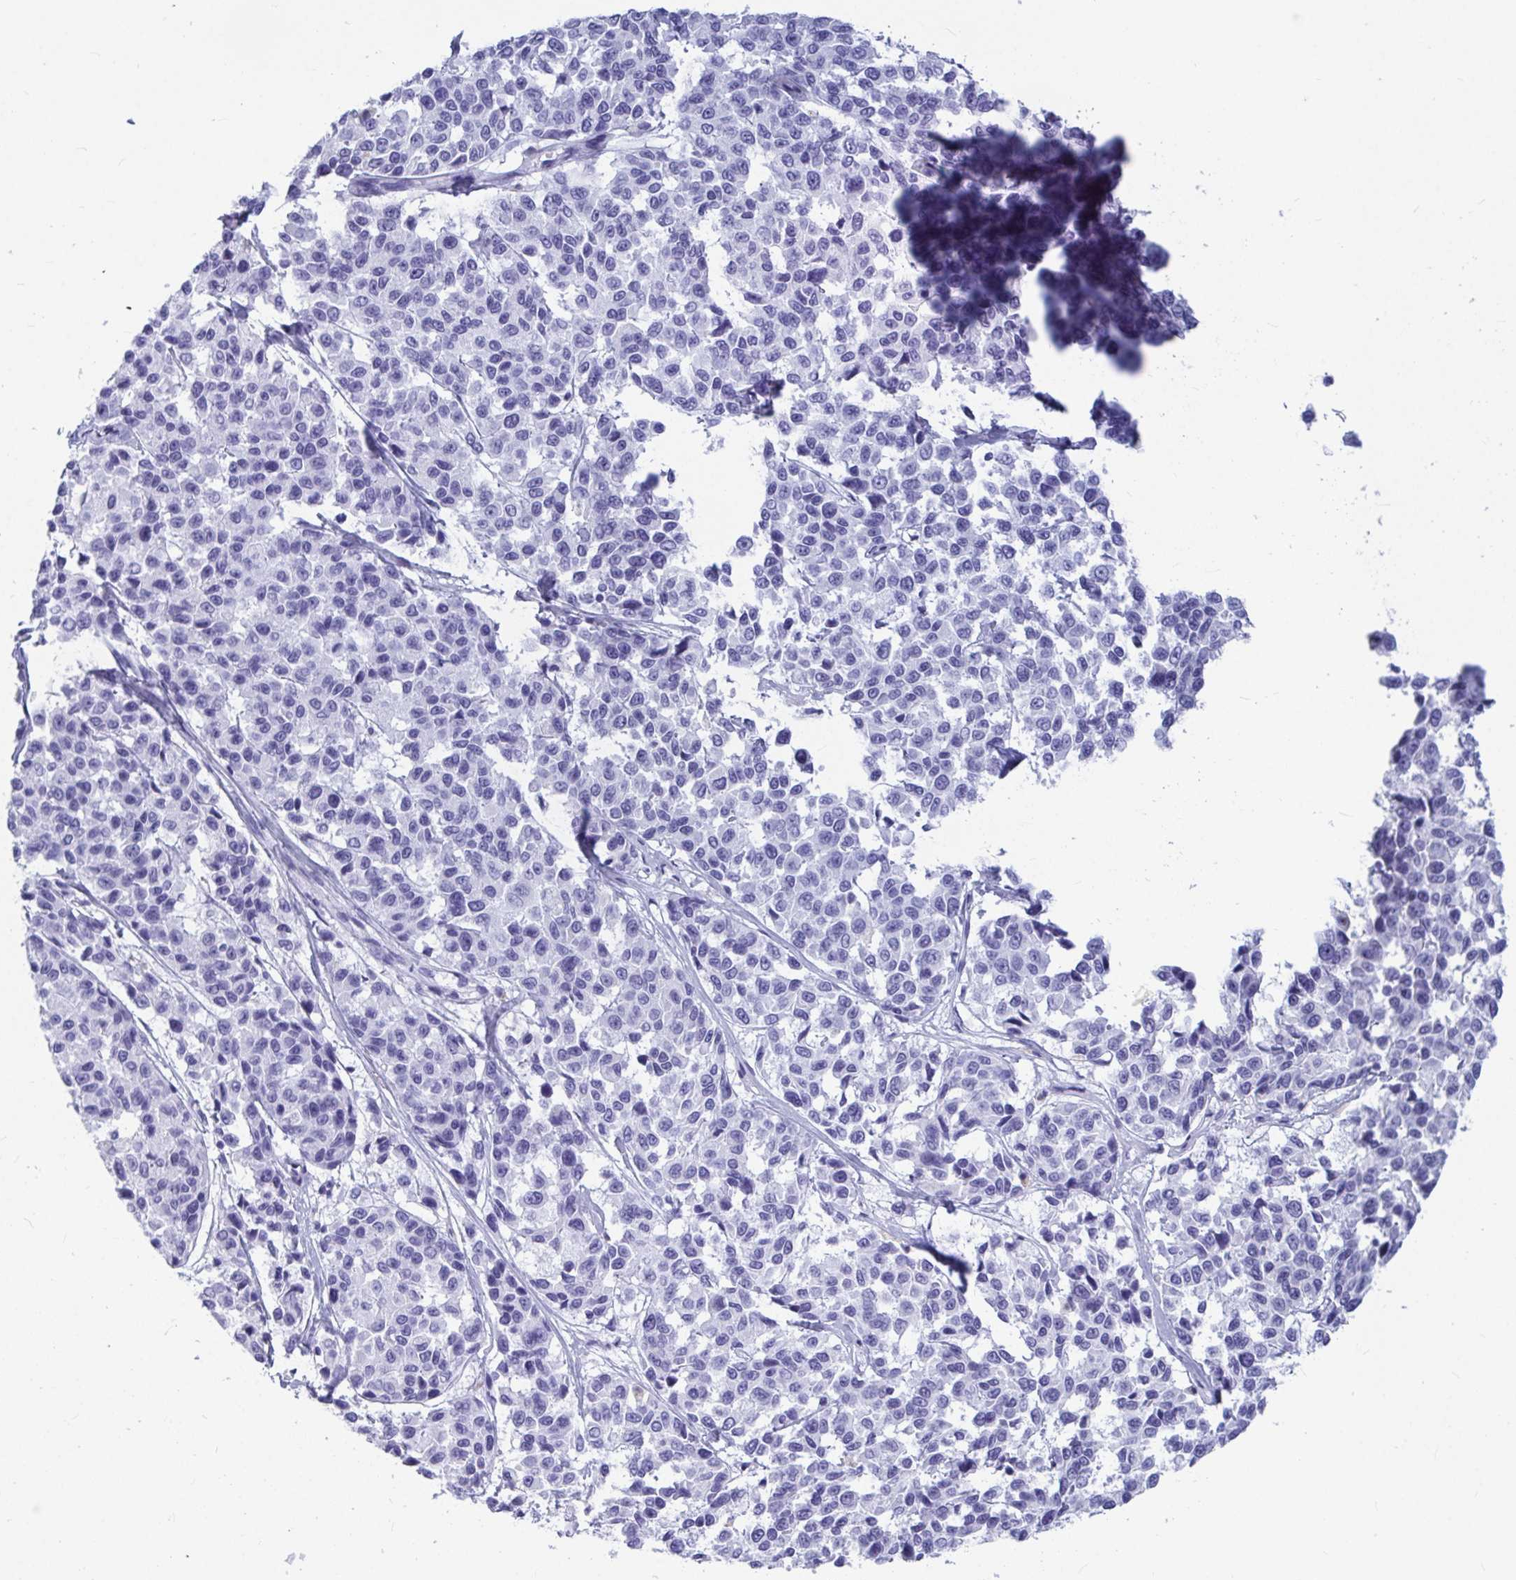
{"staining": {"intensity": "negative", "quantity": "none", "location": "none"}, "tissue": "melanoma", "cell_type": "Tumor cells", "image_type": "cancer", "snomed": [{"axis": "morphology", "description": "Malignant melanoma, NOS"}, {"axis": "topography", "description": "Skin"}], "caption": "Immunohistochemistry (IHC) of malignant melanoma displays no positivity in tumor cells.", "gene": "OR5J2", "patient": {"sex": "female", "age": 66}}